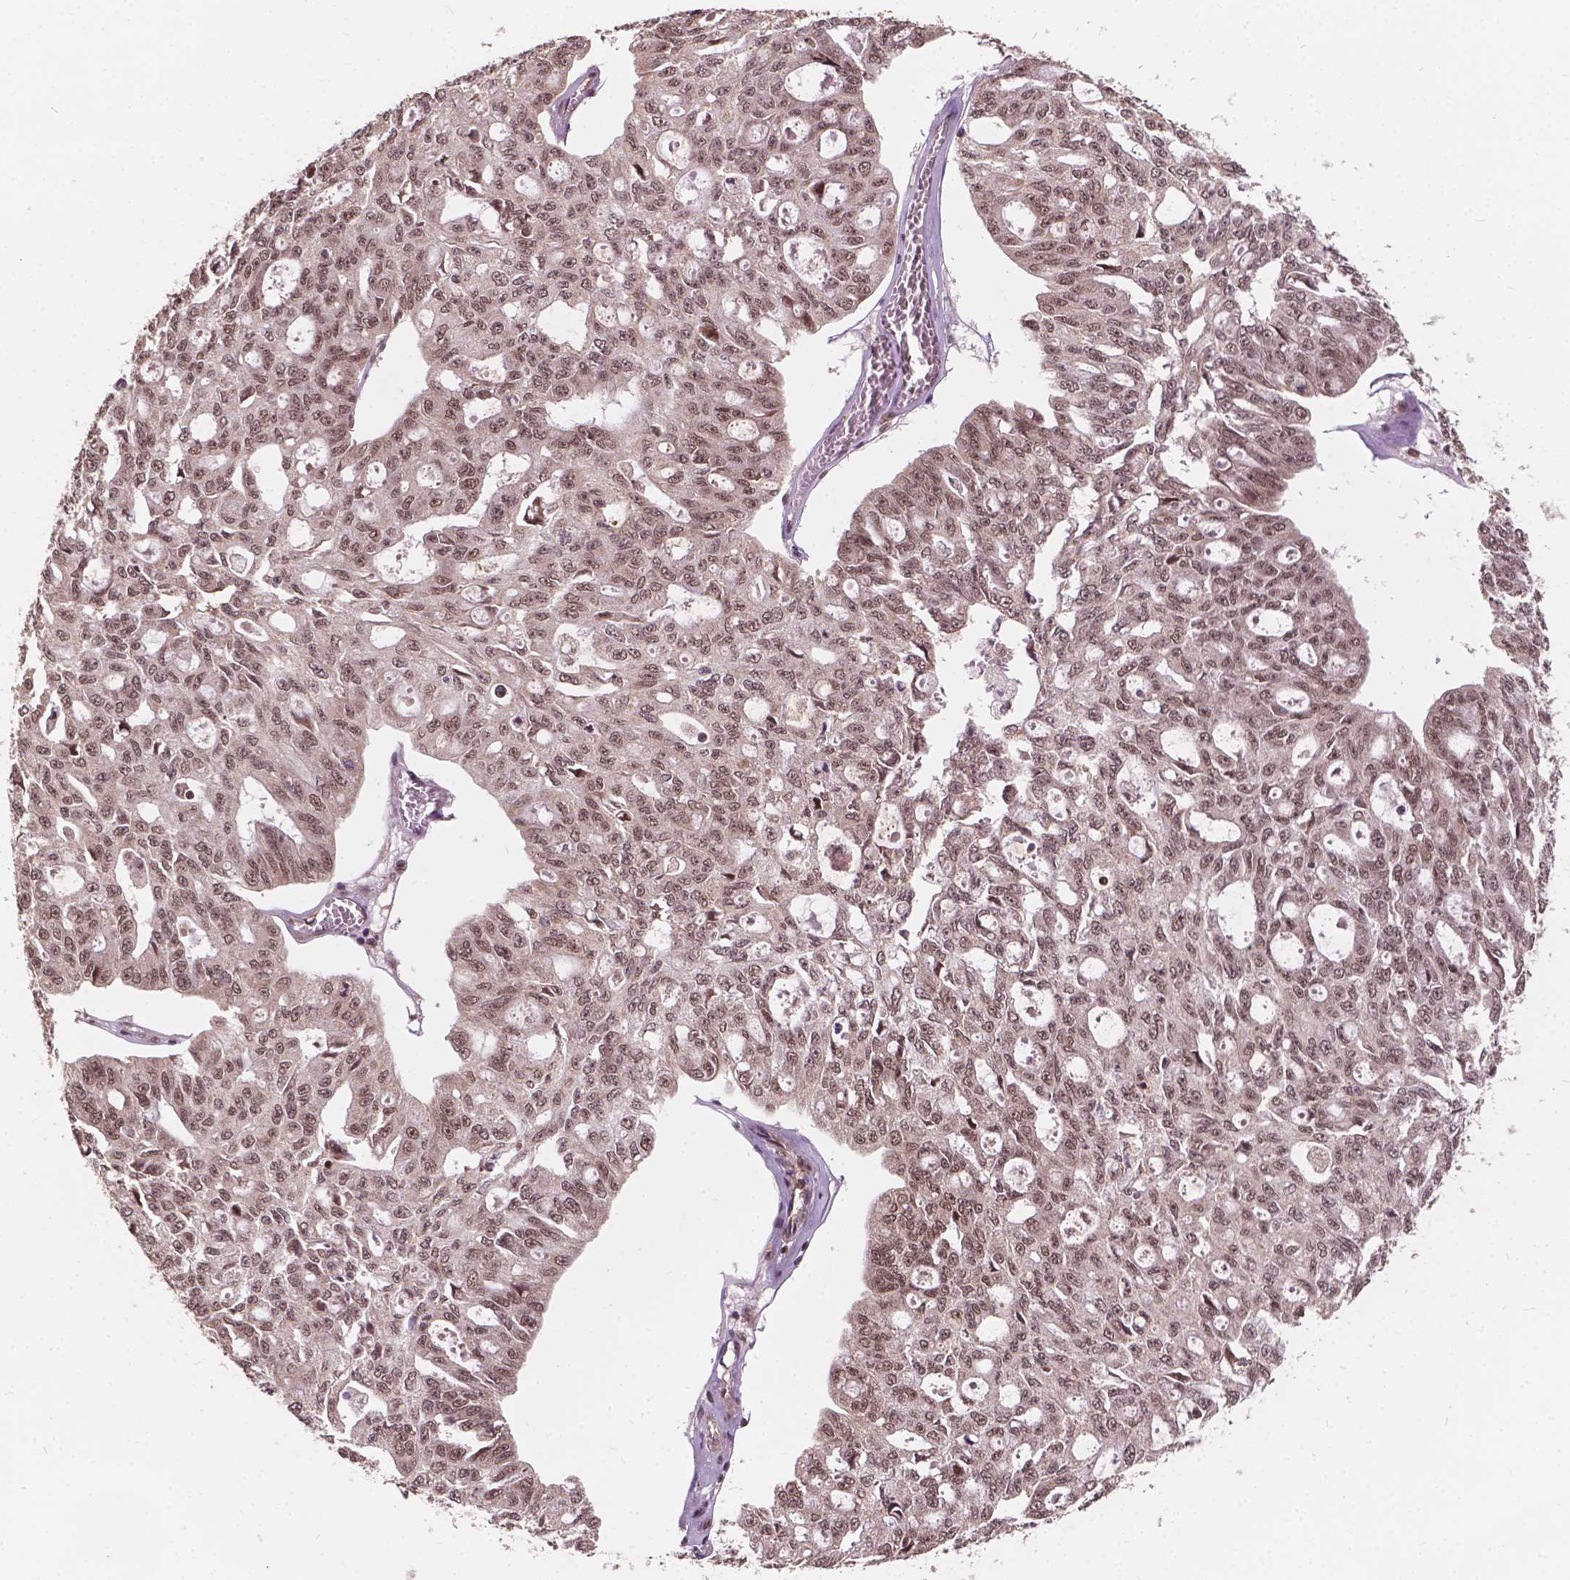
{"staining": {"intensity": "moderate", "quantity": ">75%", "location": "nuclear"}, "tissue": "ovarian cancer", "cell_type": "Tumor cells", "image_type": "cancer", "snomed": [{"axis": "morphology", "description": "Carcinoma, endometroid"}, {"axis": "topography", "description": "Ovary"}], "caption": "A brown stain labels moderate nuclear staining of a protein in ovarian endometroid carcinoma tumor cells.", "gene": "GPS2", "patient": {"sex": "female", "age": 65}}